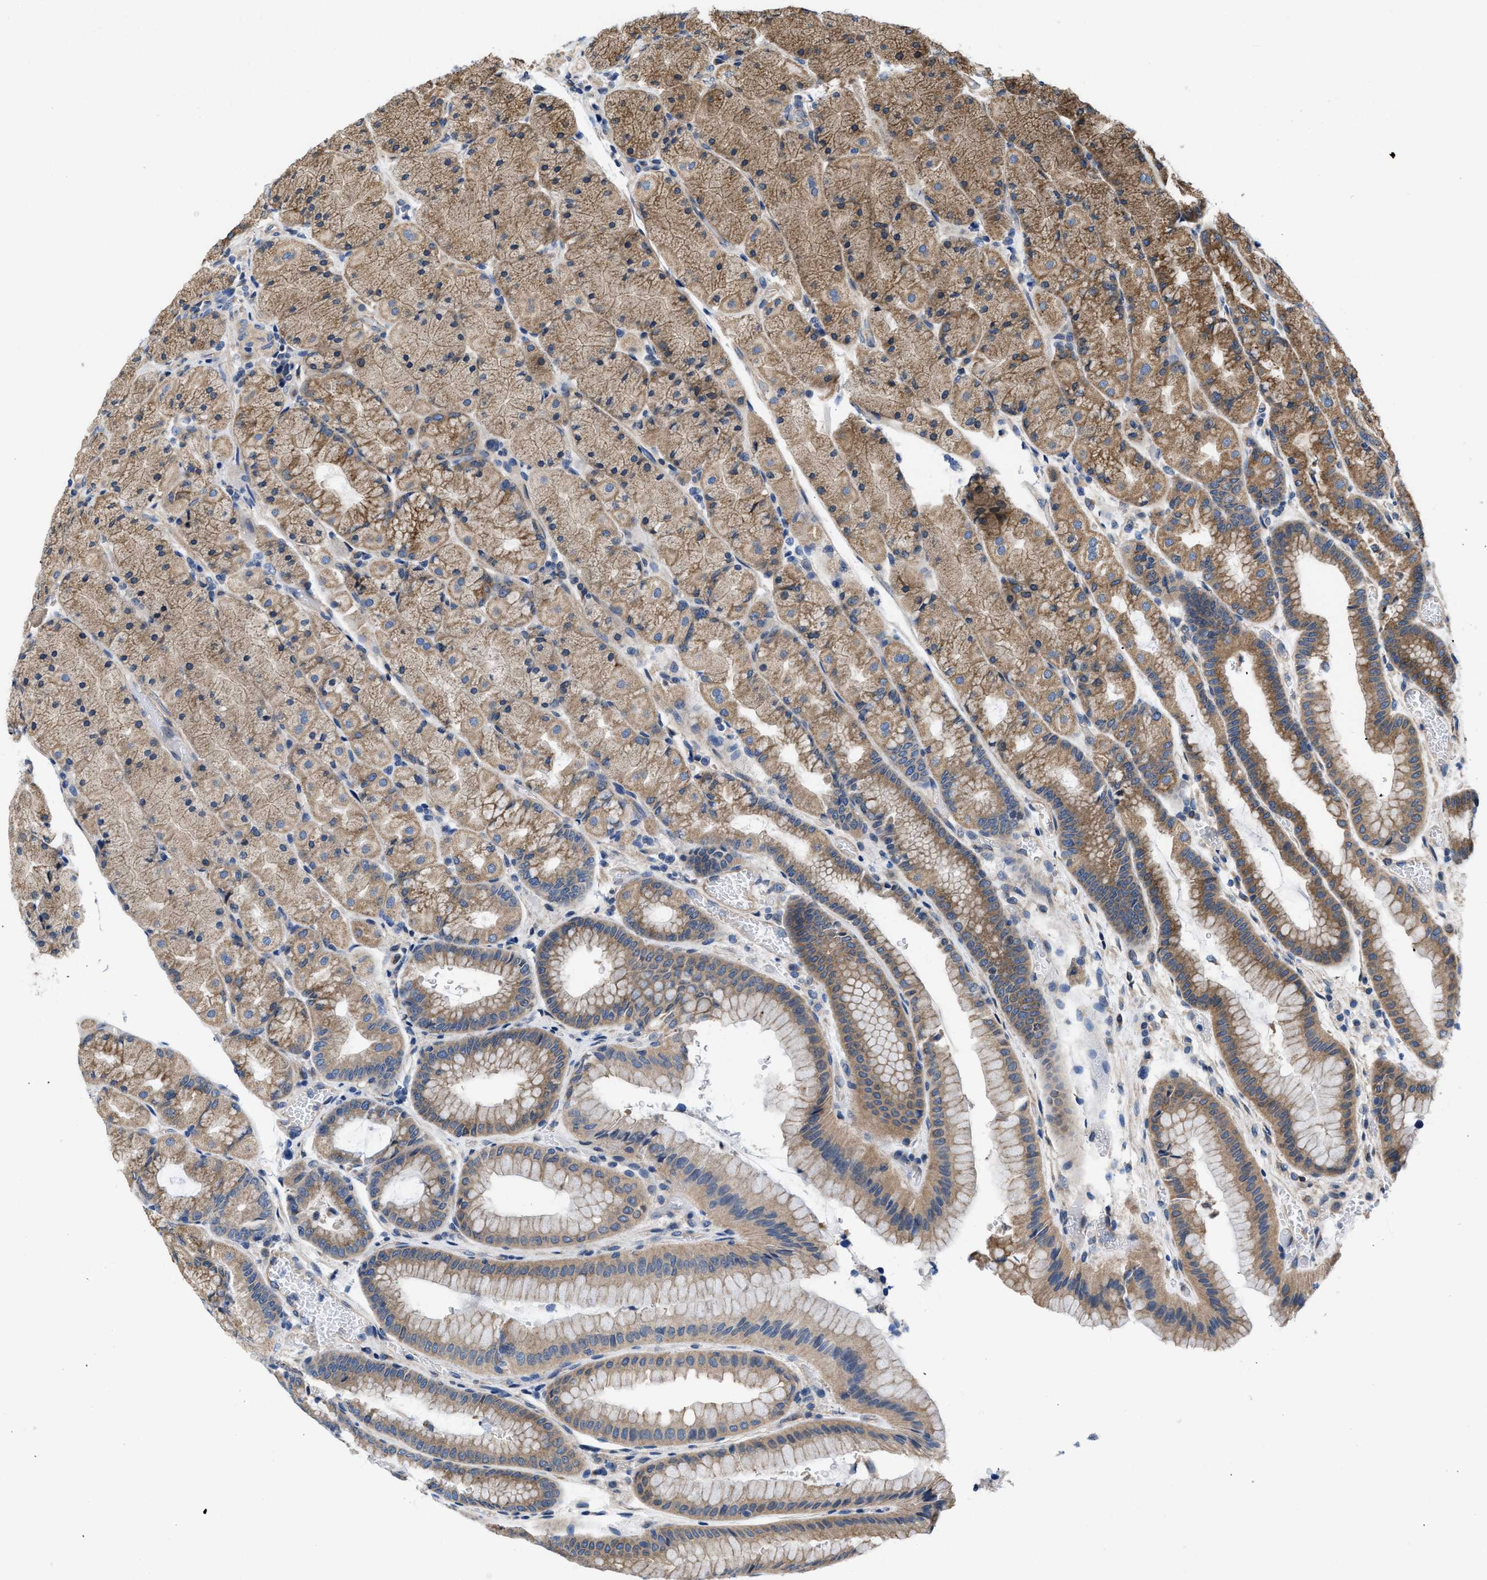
{"staining": {"intensity": "moderate", "quantity": ">75%", "location": "cytoplasmic/membranous"}, "tissue": "stomach", "cell_type": "Glandular cells", "image_type": "normal", "snomed": [{"axis": "morphology", "description": "Normal tissue, NOS"}, {"axis": "morphology", "description": "Carcinoid, malignant, NOS"}, {"axis": "topography", "description": "Stomach, upper"}], "caption": "IHC image of unremarkable stomach stained for a protein (brown), which reveals medium levels of moderate cytoplasmic/membranous expression in about >75% of glandular cells.", "gene": "CEP128", "patient": {"sex": "male", "age": 39}}